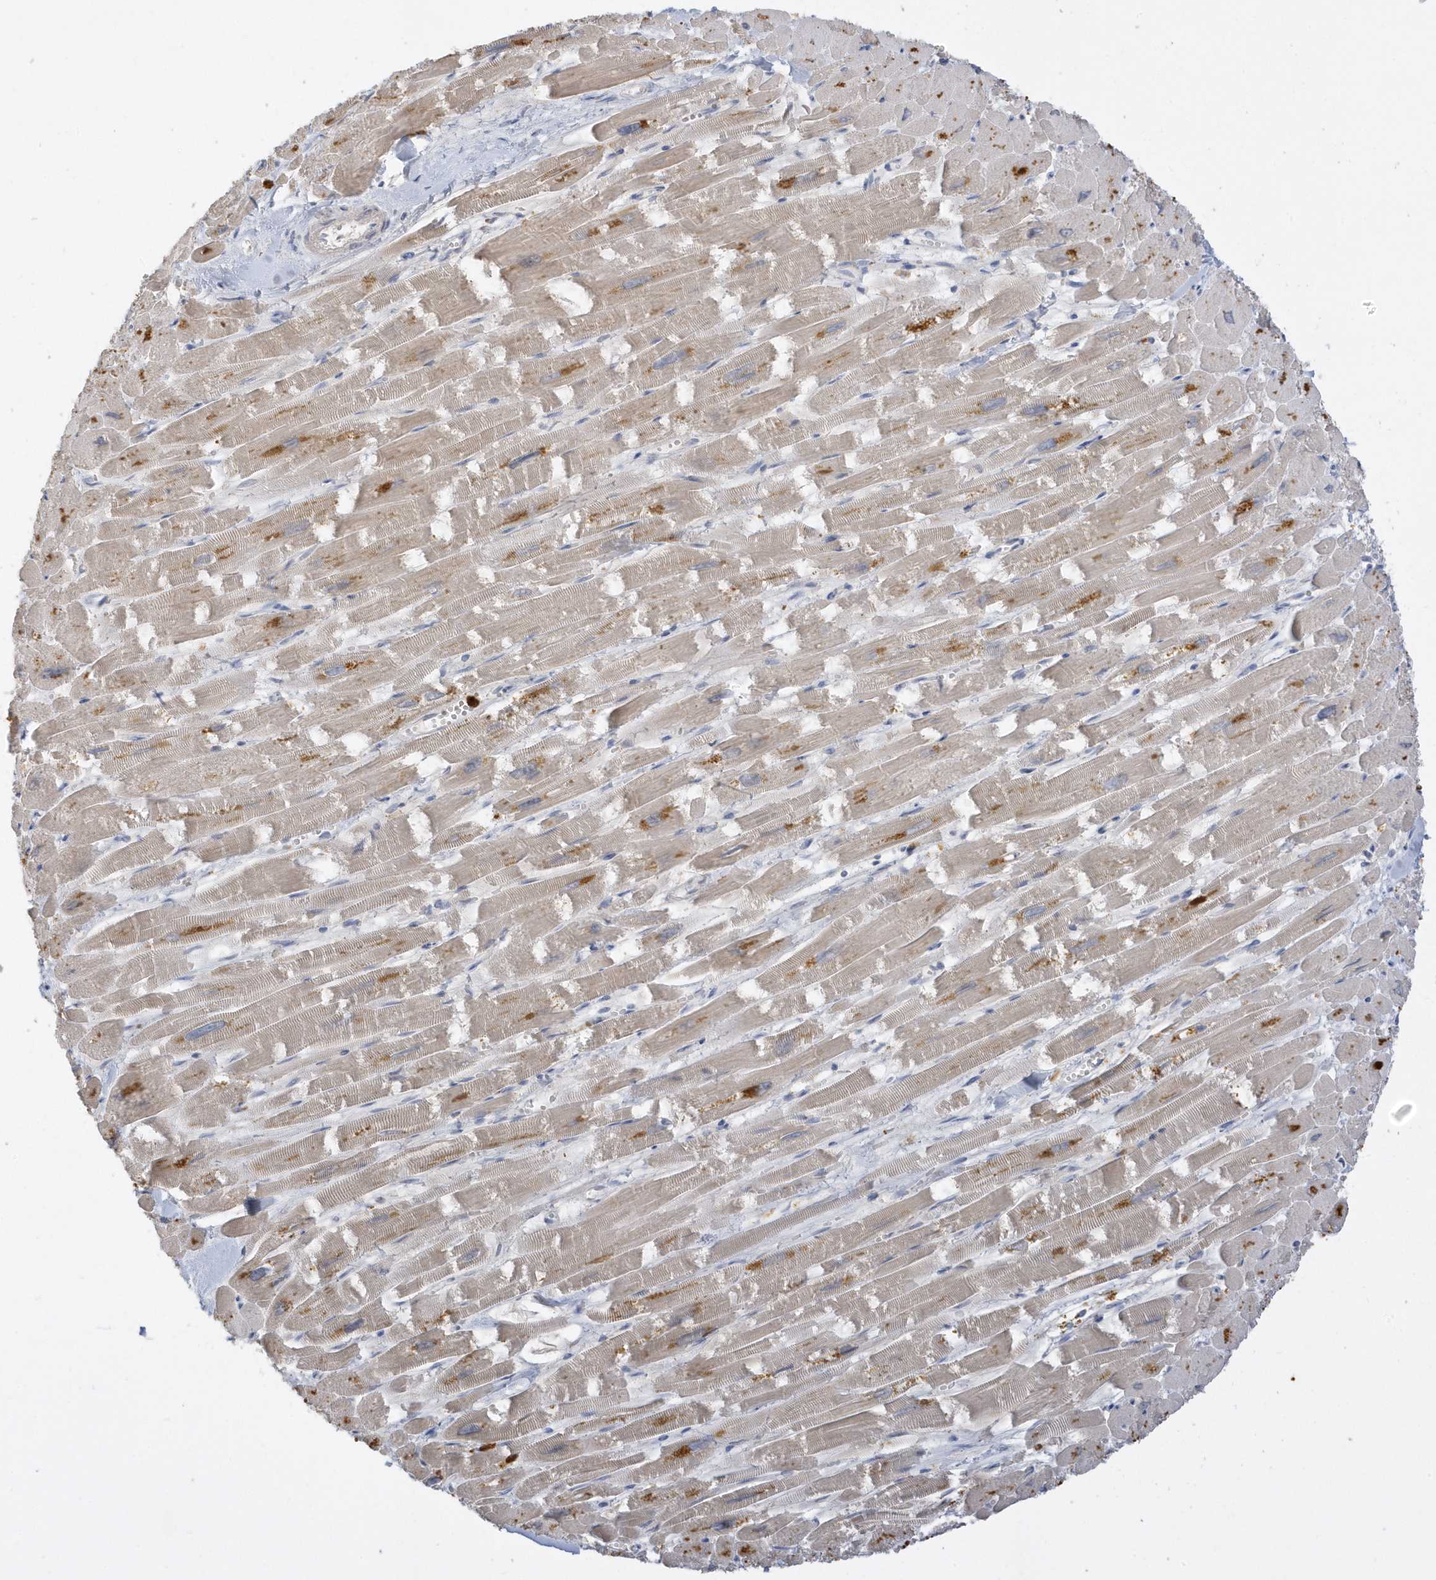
{"staining": {"intensity": "moderate", "quantity": "25%-75%", "location": "cytoplasmic/membranous"}, "tissue": "heart muscle", "cell_type": "Cardiomyocytes", "image_type": "normal", "snomed": [{"axis": "morphology", "description": "Normal tissue, NOS"}, {"axis": "topography", "description": "Heart"}], "caption": "Immunohistochemistry (IHC) (DAB (3,3'-diaminobenzidine)) staining of benign human heart muscle demonstrates moderate cytoplasmic/membranous protein expression in approximately 25%-75% of cardiomyocytes.", "gene": "DPP9", "patient": {"sex": "male", "age": 54}}